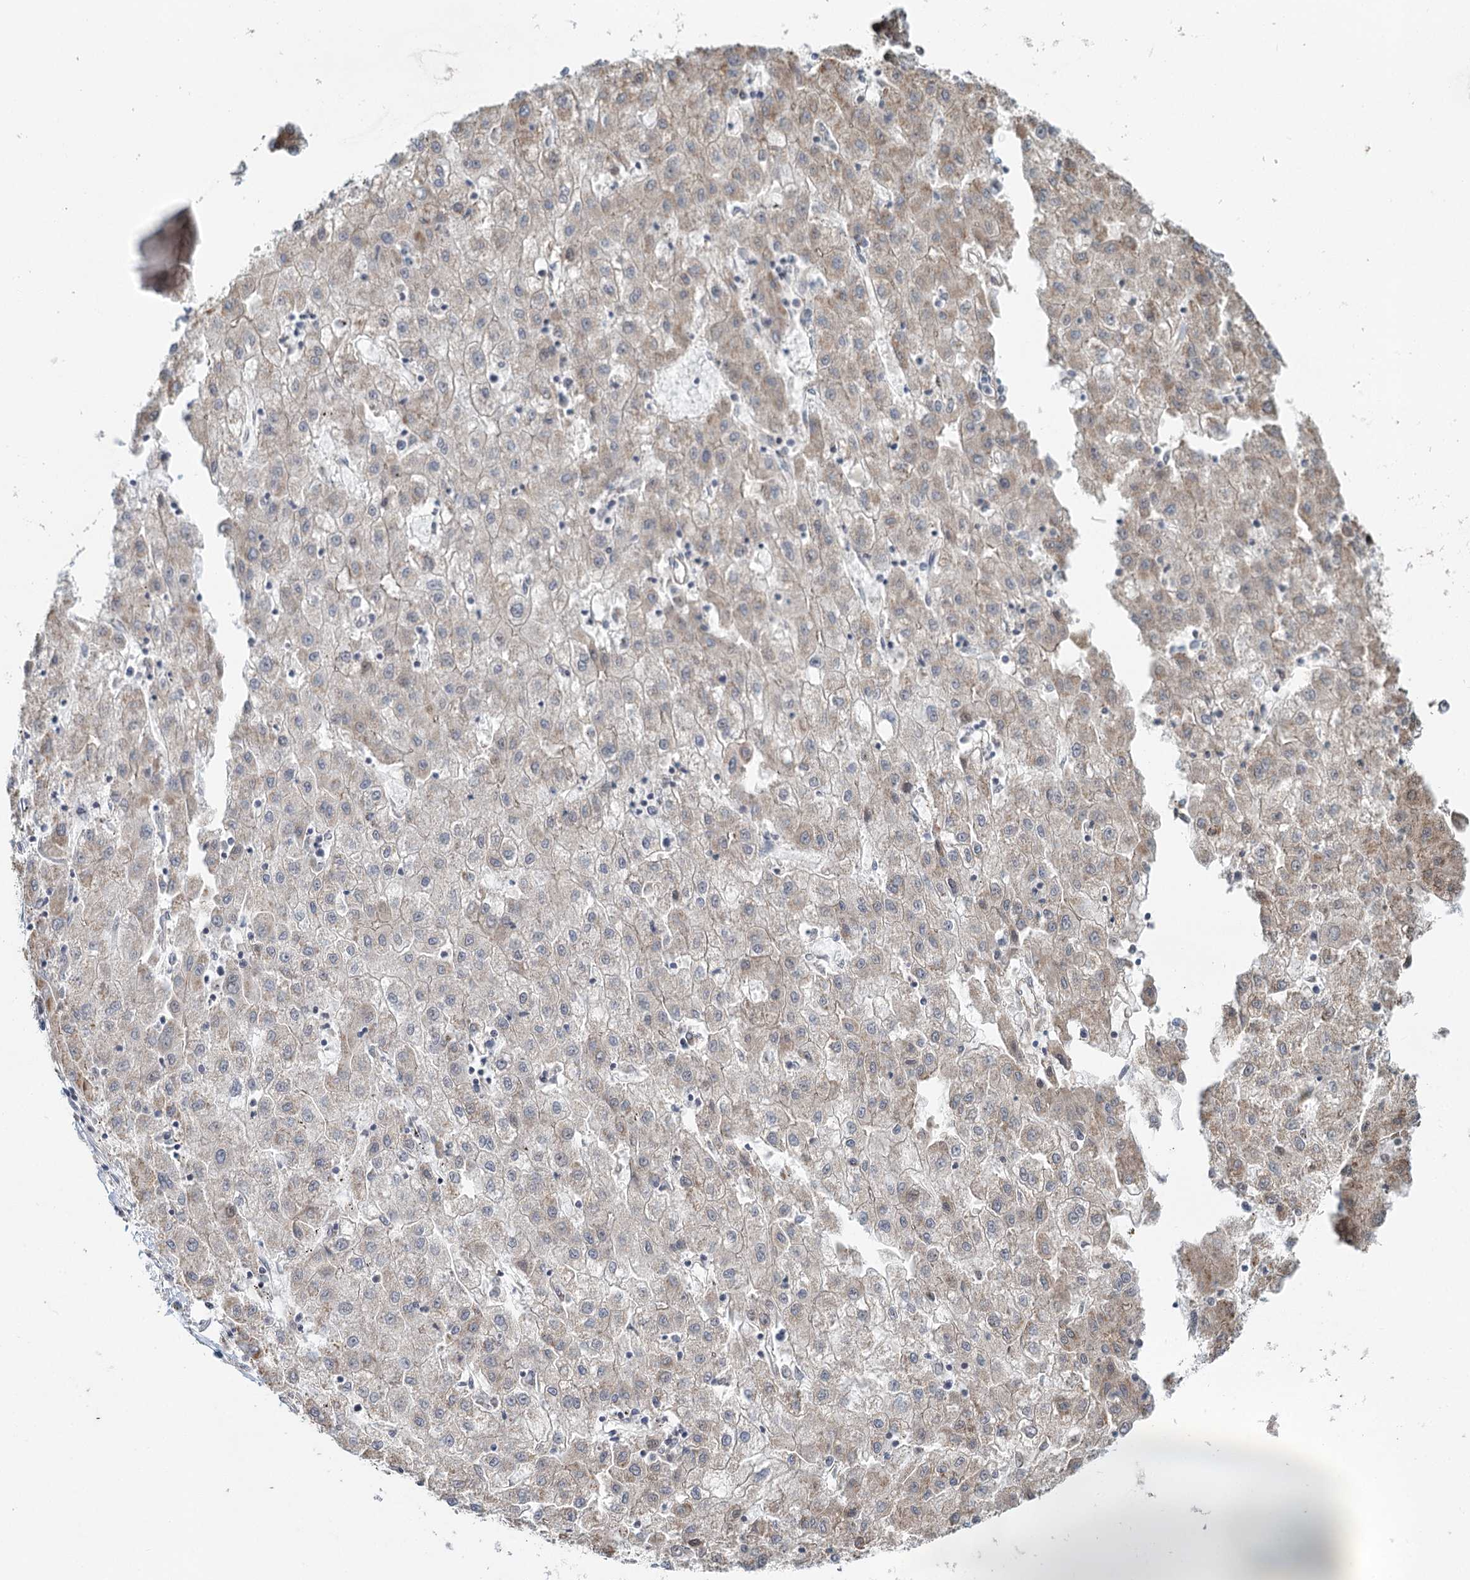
{"staining": {"intensity": "negative", "quantity": "none", "location": "none"}, "tissue": "liver cancer", "cell_type": "Tumor cells", "image_type": "cancer", "snomed": [{"axis": "morphology", "description": "Carcinoma, Hepatocellular, NOS"}, {"axis": "topography", "description": "Liver"}], "caption": "An image of human liver cancer (hepatocellular carcinoma) is negative for staining in tumor cells.", "gene": "GPALPP1", "patient": {"sex": "male", "age": 72}}